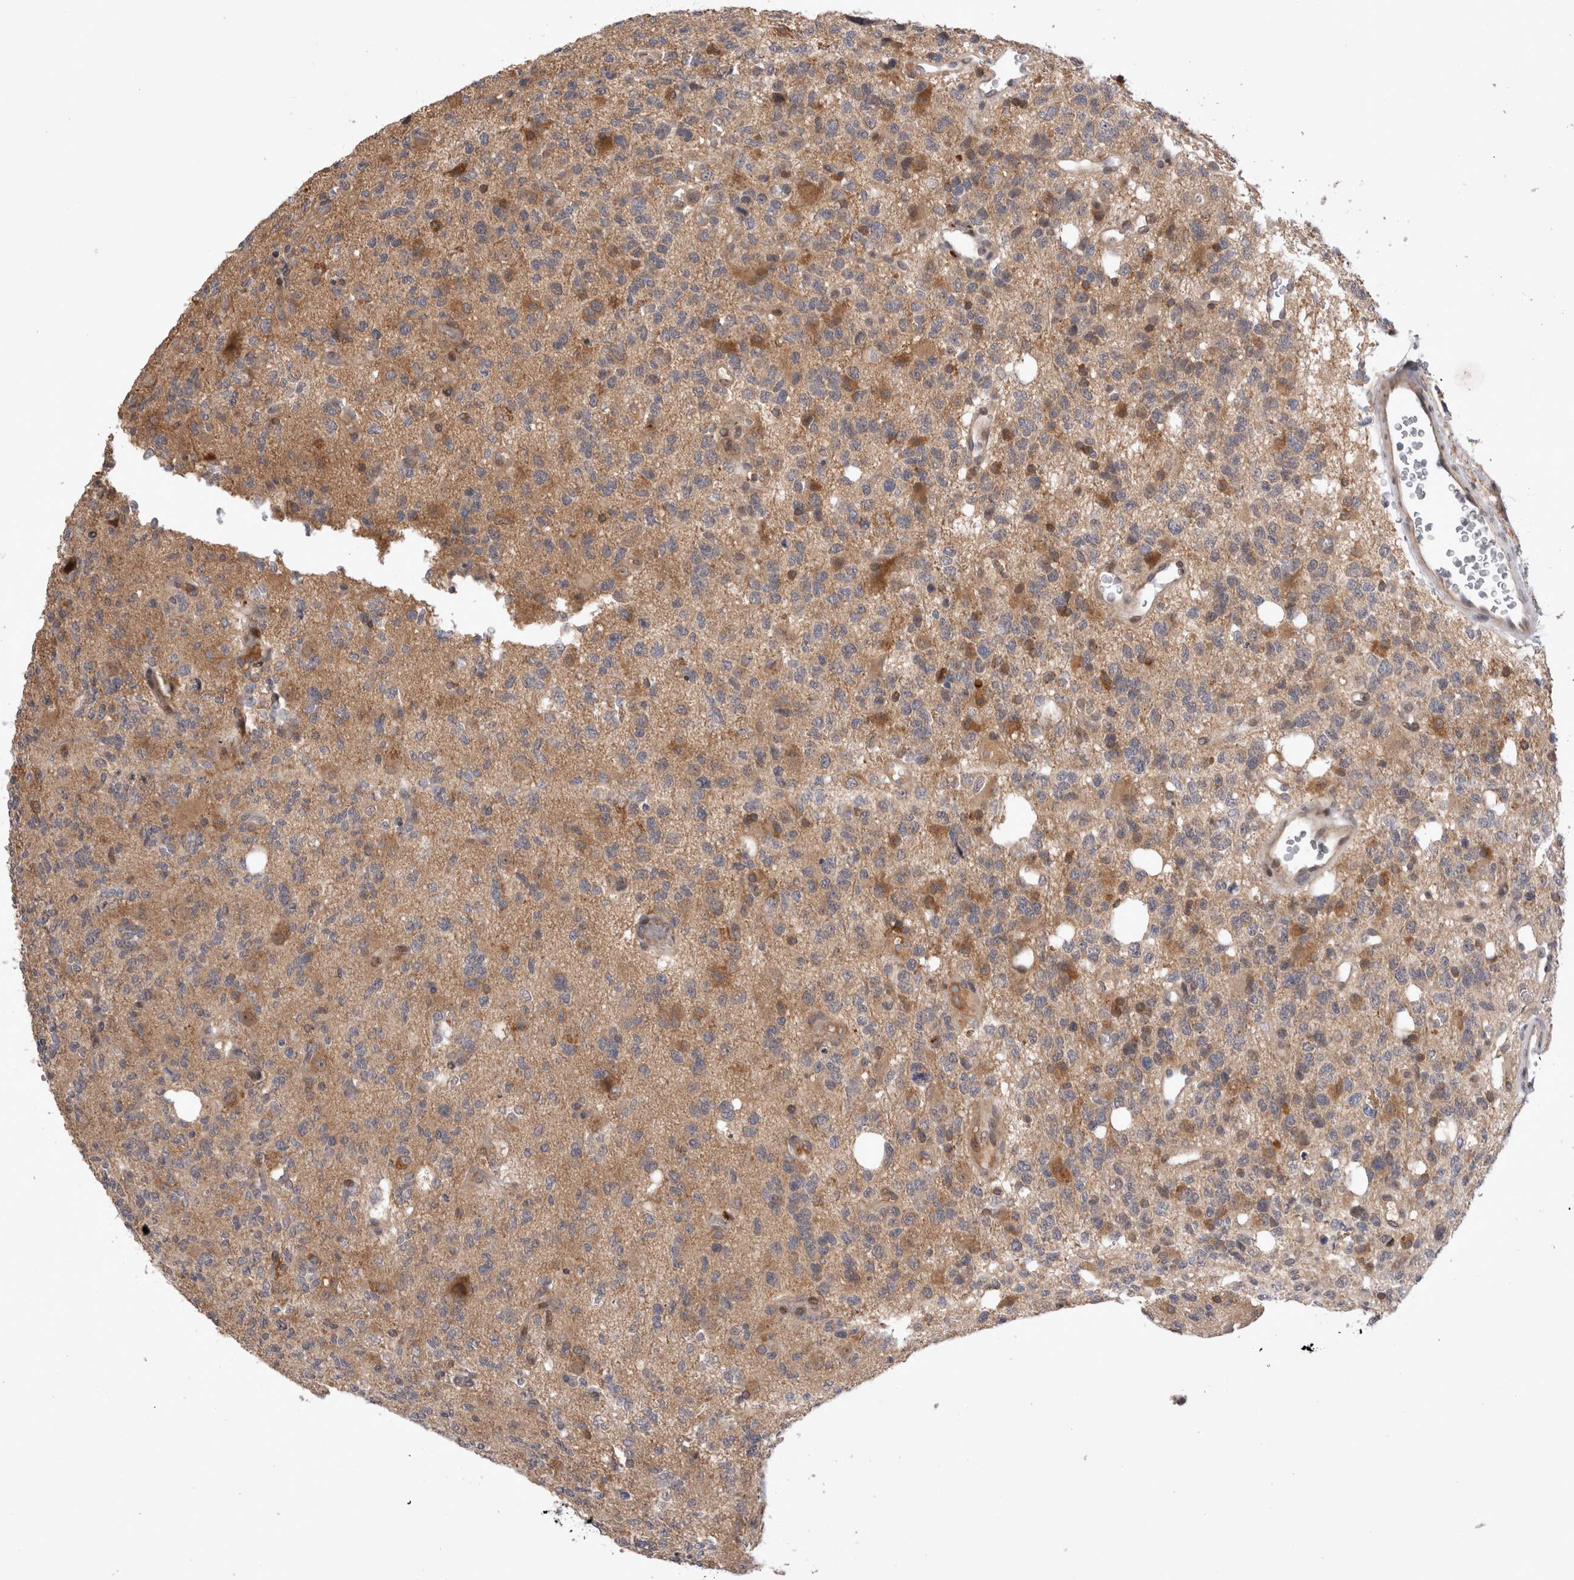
{"staining": {"intensity": "moderate", "quantity": ">75%", "location": "cytoplasmic/membranous"}, "tissue": "glioma", "cell_type": "Tumor cells", "image_type": "cancer", "snomed": [{"axis": "morphology", "description": "Glioma, malignant, High grade"}, {"axis": "topography", "description": "Brain"}], "caption": "Immunohistochemical staining of human malignant glioma (high-grade) exhibits medium levels of moderate cytoplasmic/membranous expression in about >75% of tumor cells.", "gene": "PLEKHM1", "patient": {"sex": "female", "age": 62}}